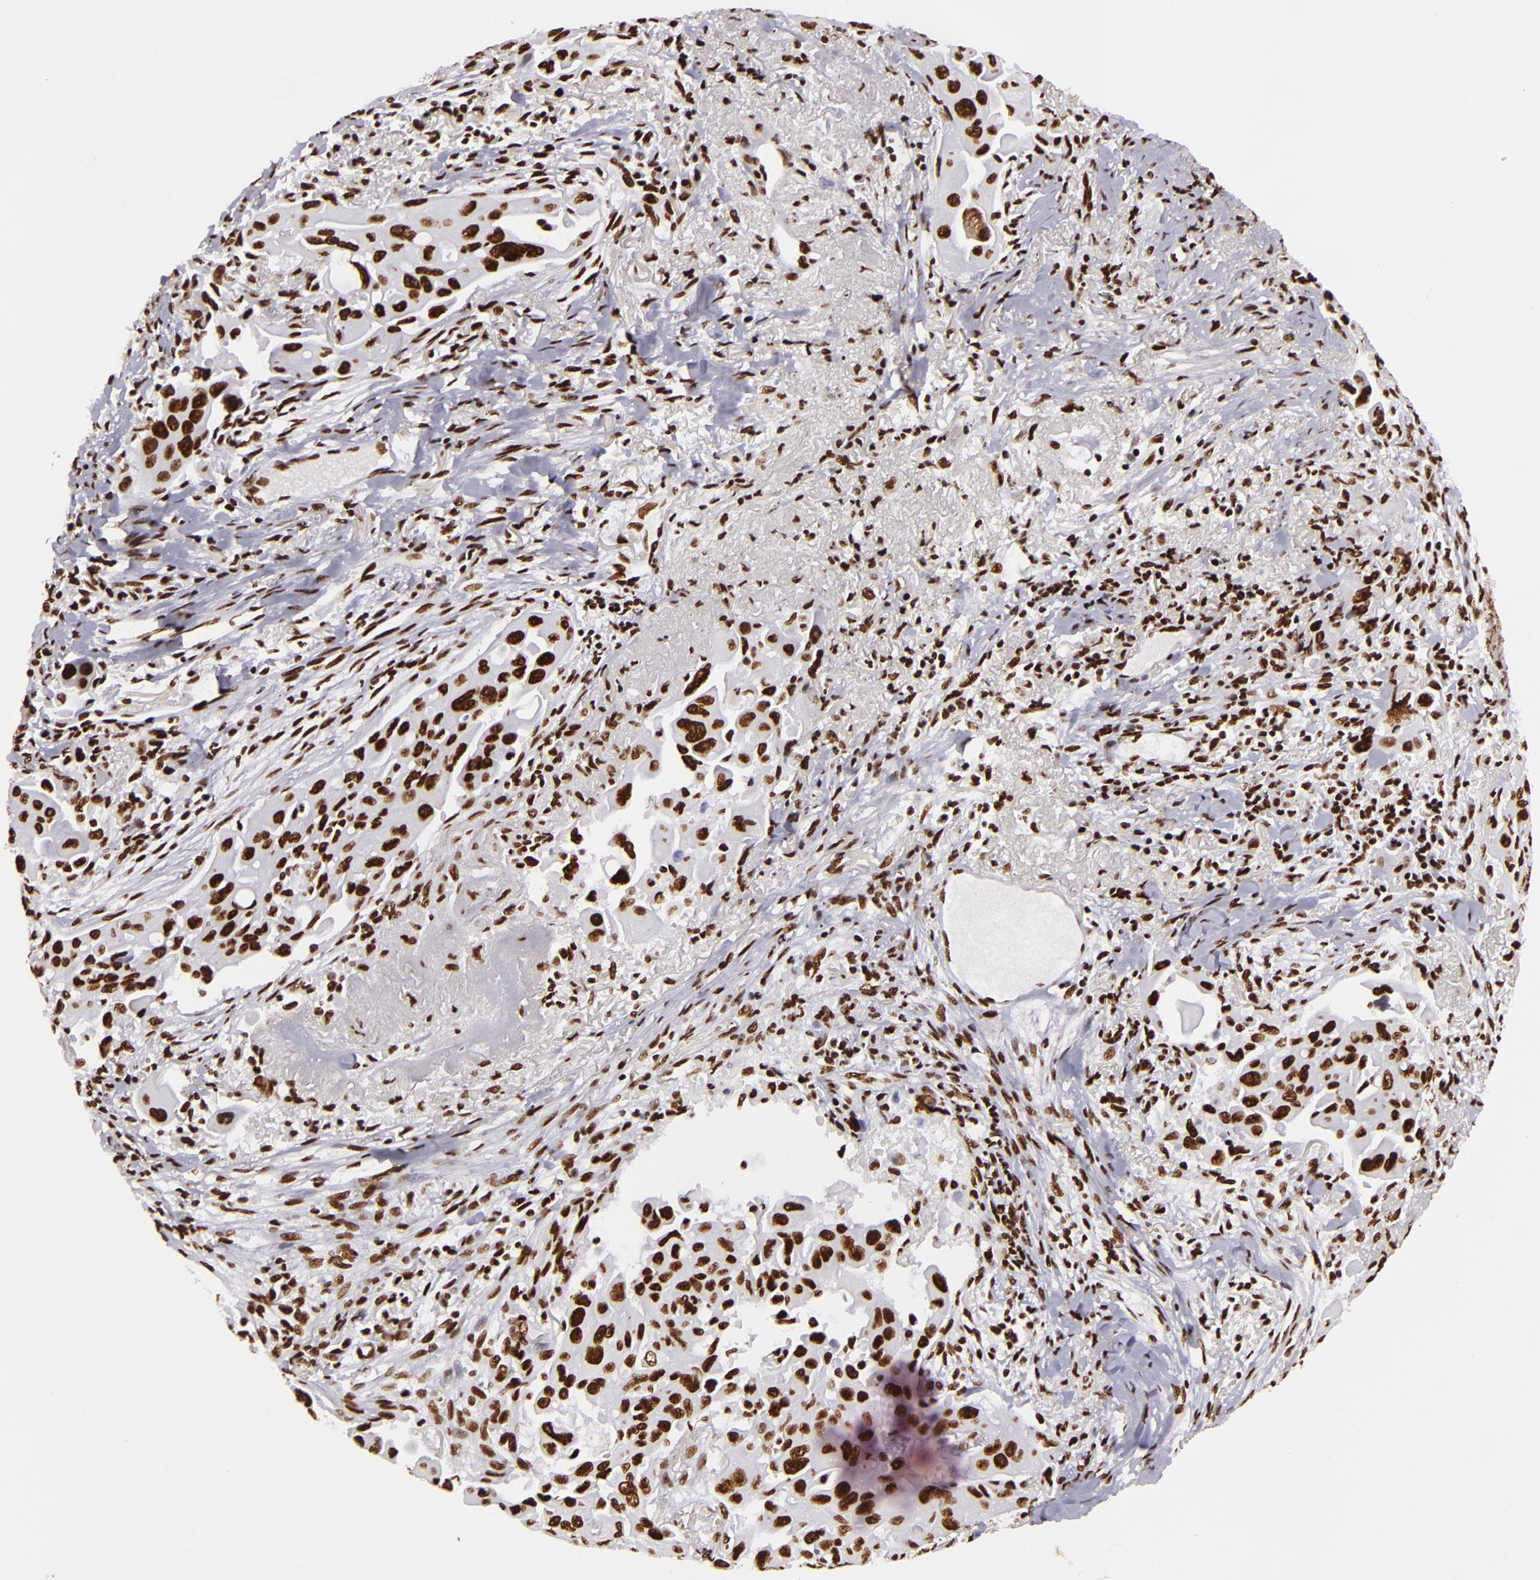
{"staining": {"intensity": "strong", "quantity": ">75%", "location": "nuclear"}, "tissue": "lung cancer", "cell_type": "Tumor cells", "image_type": "cancer", "snomed": [{"axis": "morphology", "description": "Adenocarcinoma, NOS"}, {"axis": "topography", "description": "Lung"}], "caption": "A high-resolution photomicrograph shows immunohistochemistry (IHC) staining of lung cancer (adenocarcinoma), which reveals strong nuclear staining in about >75% of tumor cells. The protein of interest is shown in brown color, while the nuclei are stained blue.", "gene": "SAFB", "patient": {"sex": "male", "age": 68}}